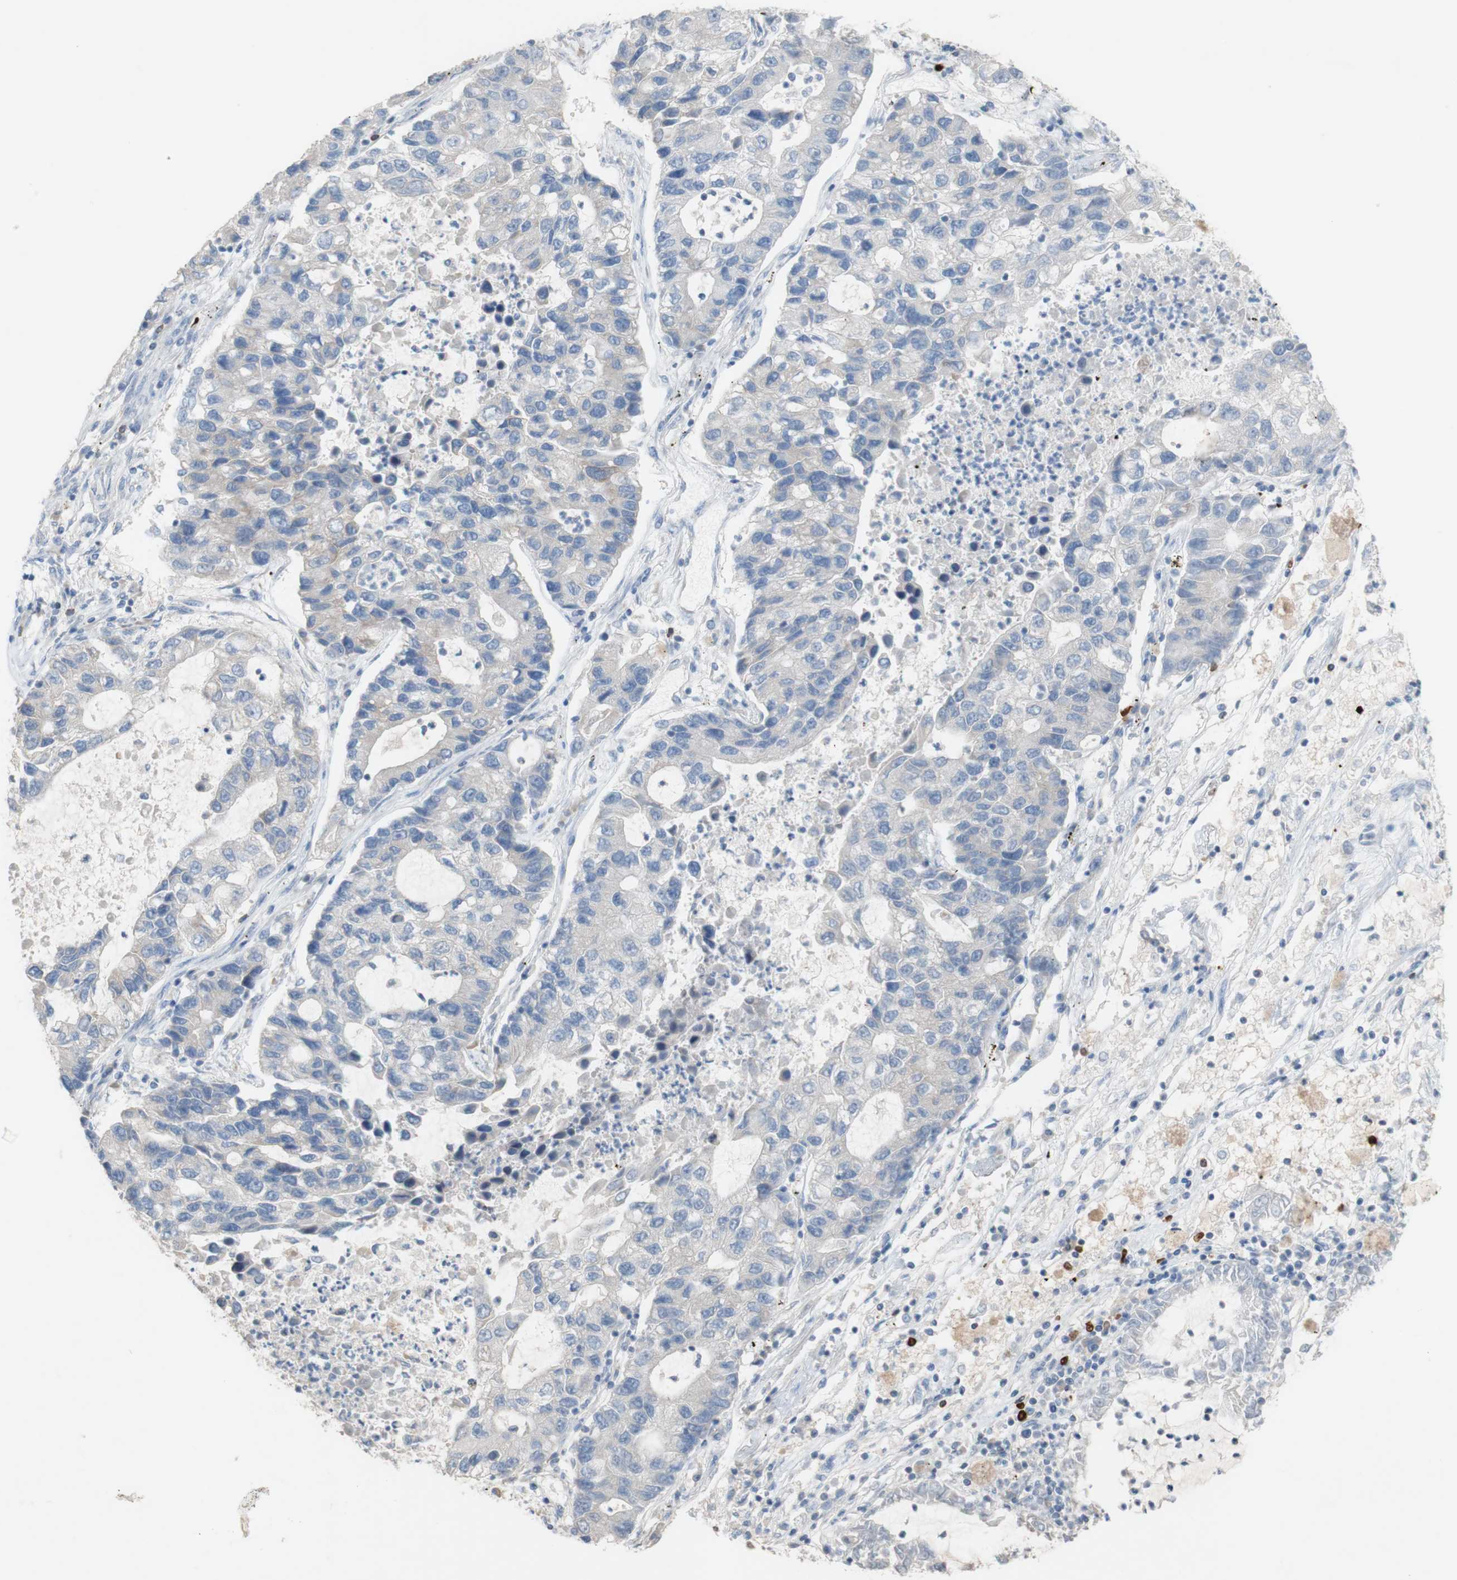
{"staining": {"intensity": "negative", "quantity": "none", "location": "none"}, "tissue": "lung cancer", "cell_type": "Tumor cells", "image_type": "cancer", "snomed": [{"axis": "morphology", "description": "Adenocarcinoma, NOS"}, {"axis": "topography", "description": "Lung"}], "caption": "Protein analysis of lung cancer reveals no significant expression in tumor cells. Nuclei are stained in blue.", "gene": "PACSIN1", "patient": {"sex": "female", "age": 51}}